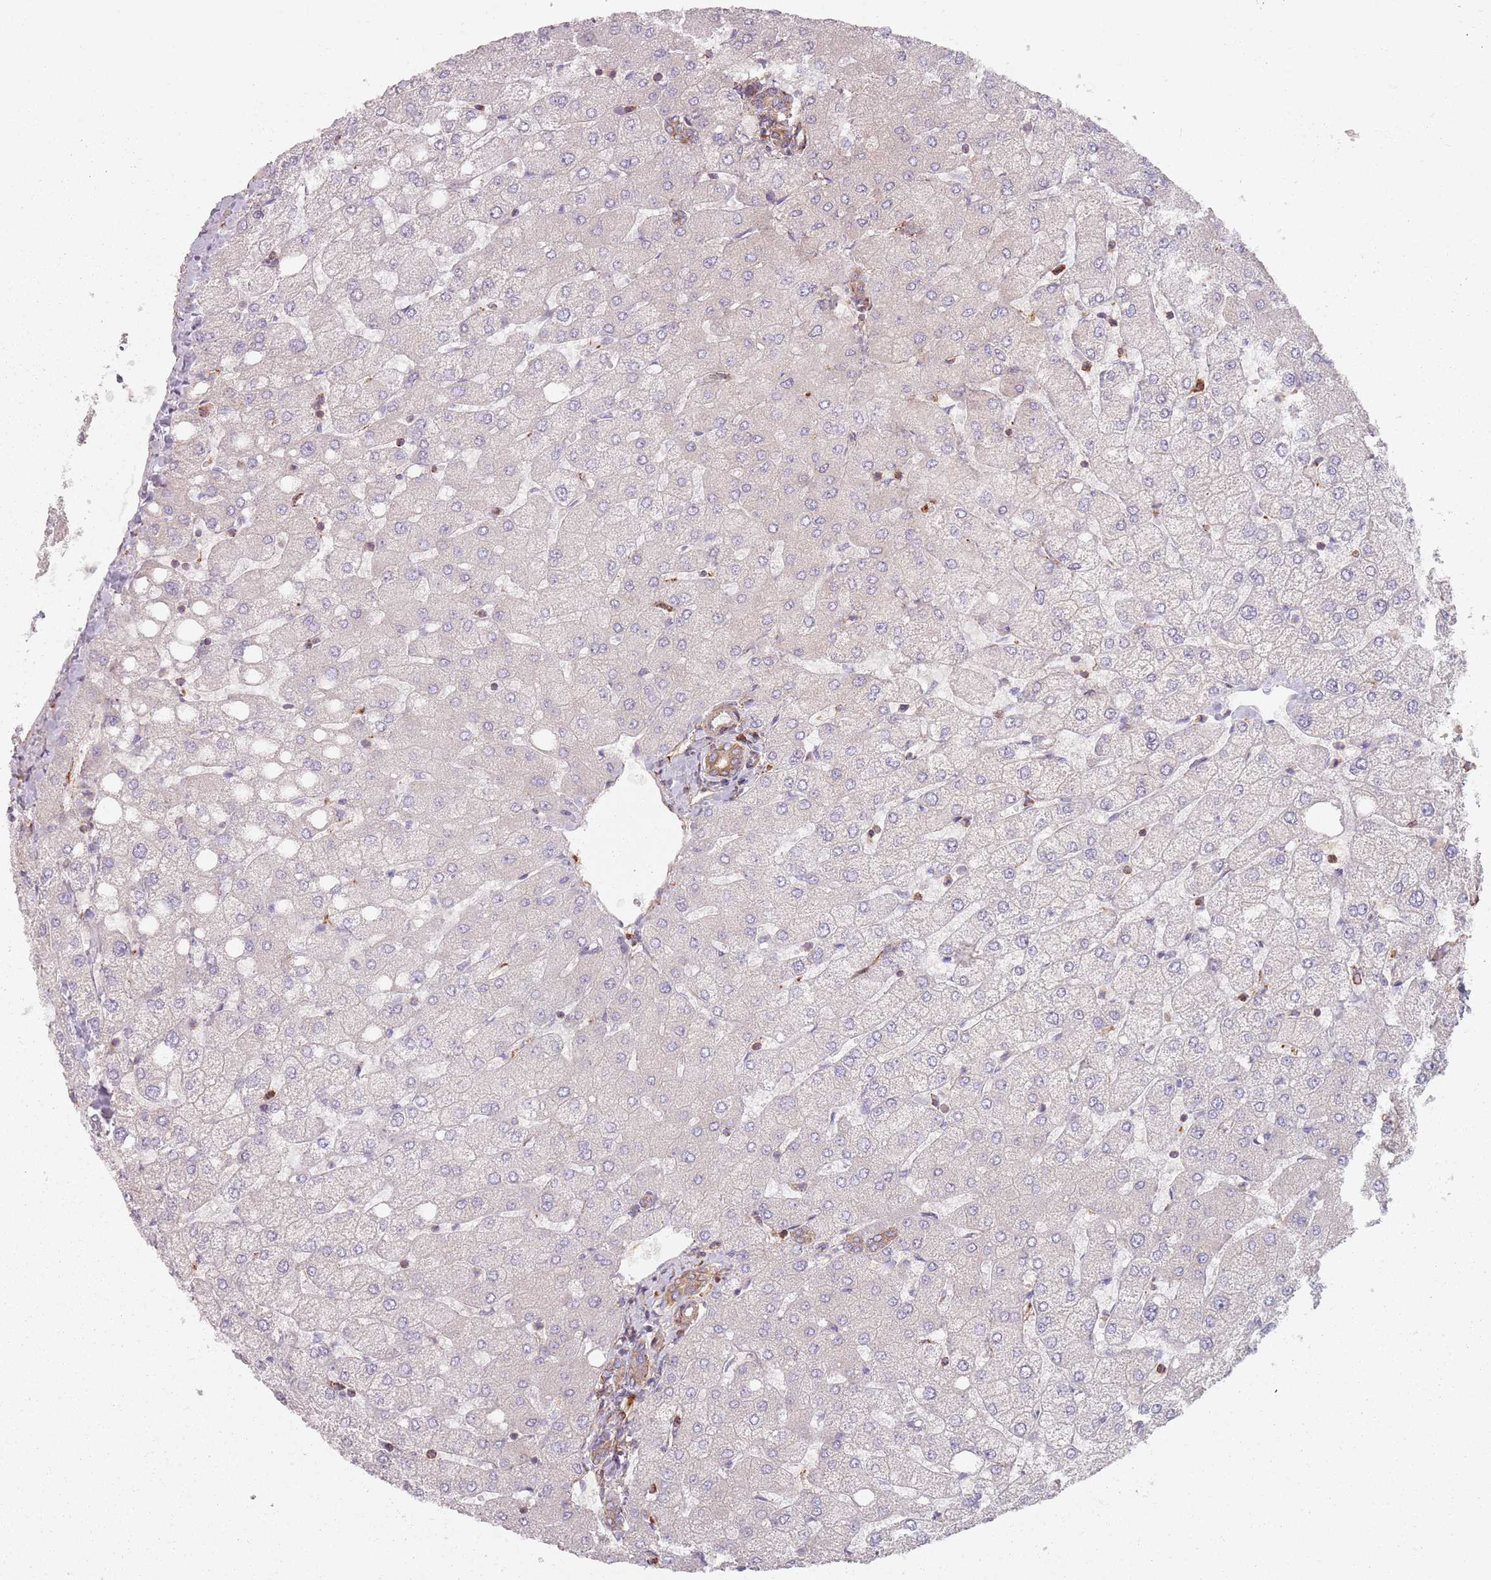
{"staining": {"intensity": "moderate", "quantity": ">75%", "location": "cytoplasmic/membranous"}, "tissue": "liver", "cell_type": "Cholangiocytes", "image_type": "normal", "snomed": [{"axis": "morphology", "description": "Normal tissue, NOS"}, {"axis": "topography", "description": "Liver"}], "caption": "Immunohistochemical staining of benign liver reveals >75% levels of moderate cytoplasmic/membranous protein expression in approximately >75% of cholangiocytes.", "gene": "TPD52L2", "patient": {"sex": "female", "age": 54}}